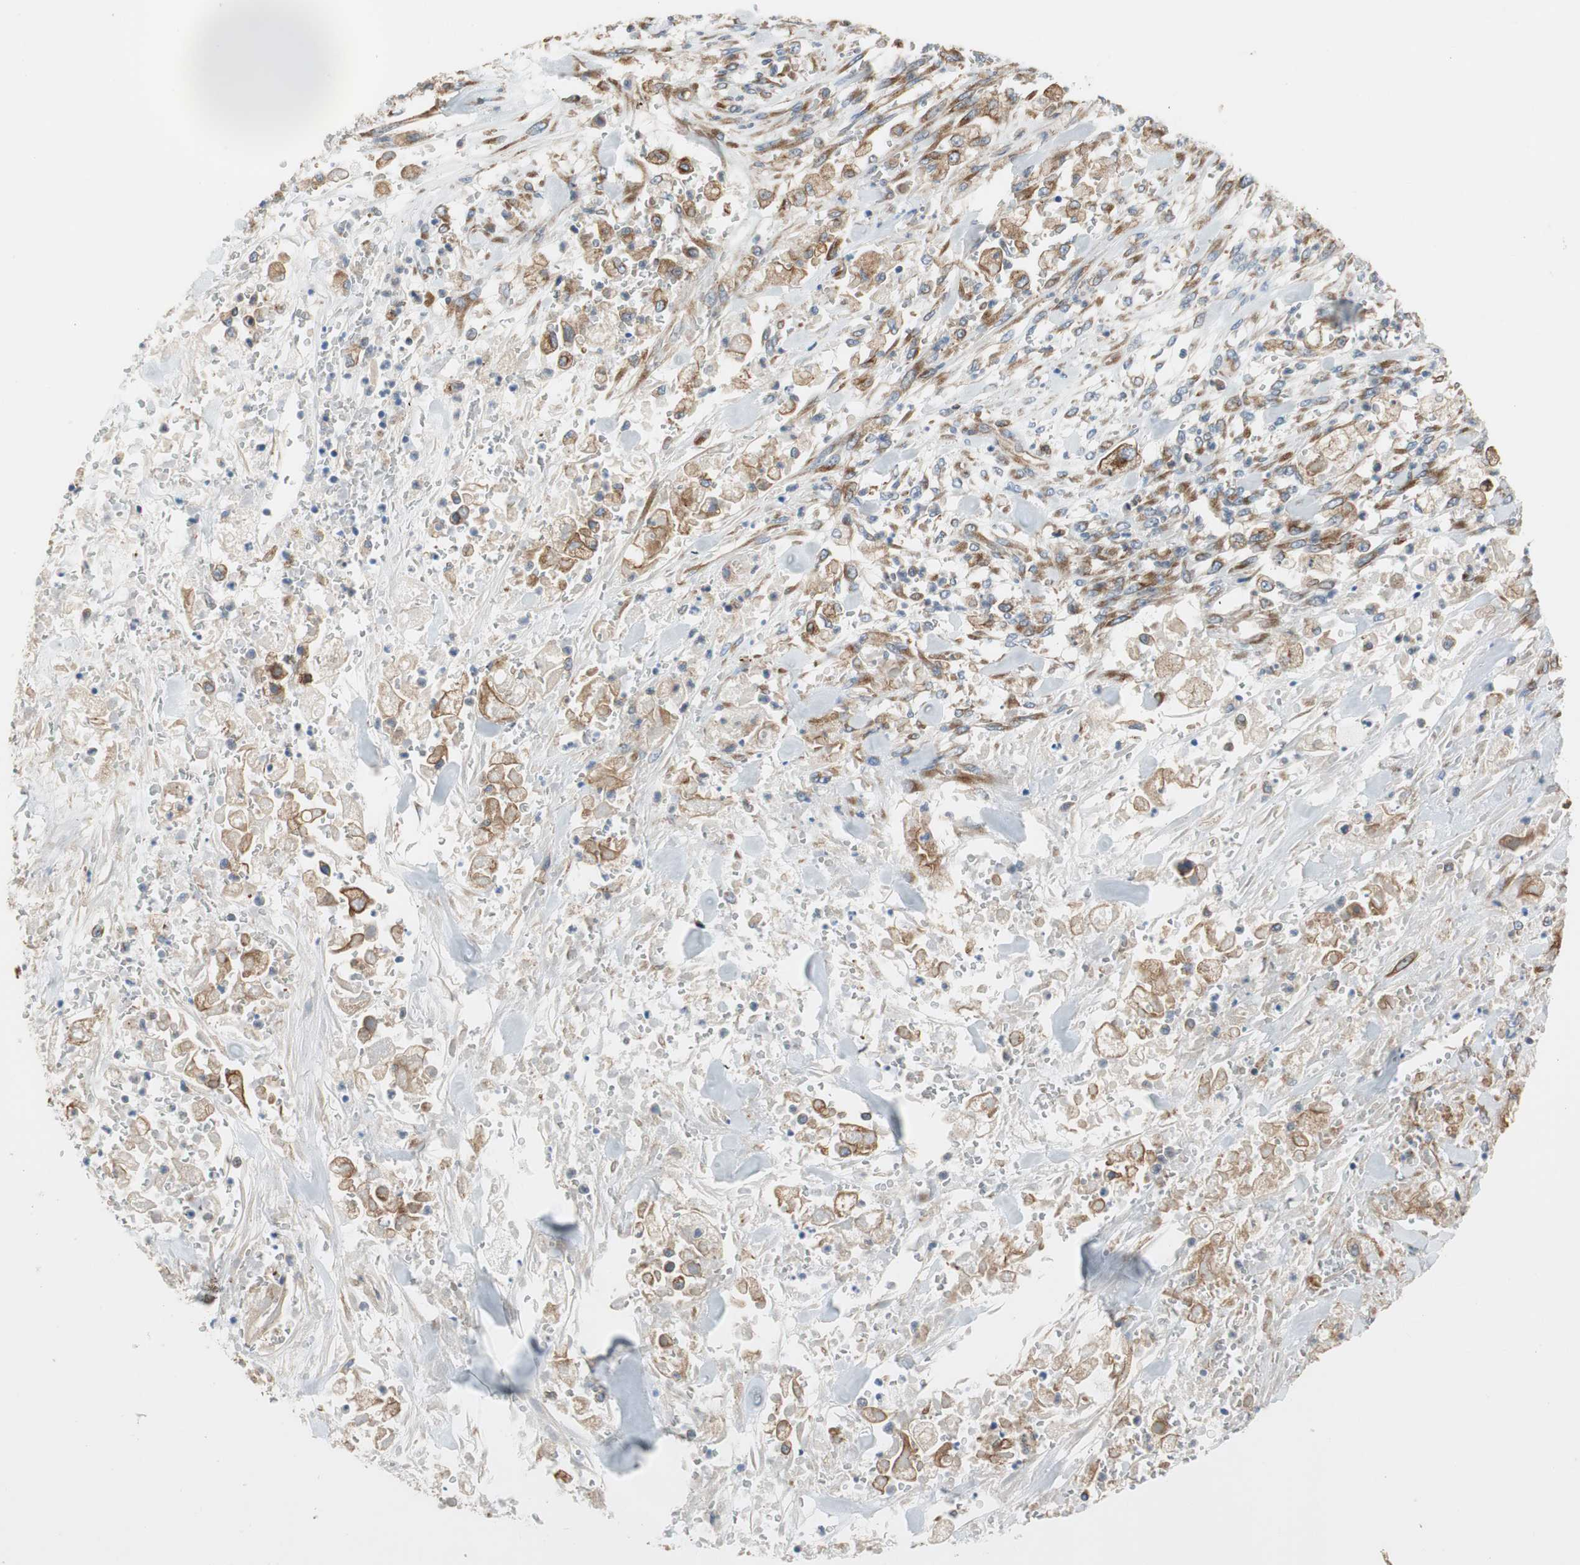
{"staining": {"intensity": "strong", "quantity": ">75%", "location": "cytoplasmic/membranous"}, "tissue": "stomach cancer", "cell_type": "Tumor cells", "image_type": "cancer", "snomed": [{"axis": "morphology", "description": "Adenocarcinoma, NOS"}, {"axis": "topography", "description": "Stomach"}], "caption": "Stomach cancer was stained to show a protein in brown. There is high levels of strong cytoplasmic/membranous staining in about >75% of tumor cells.", "gene": "CLCC1", "patient": {"sex": "male", "age": 62}}